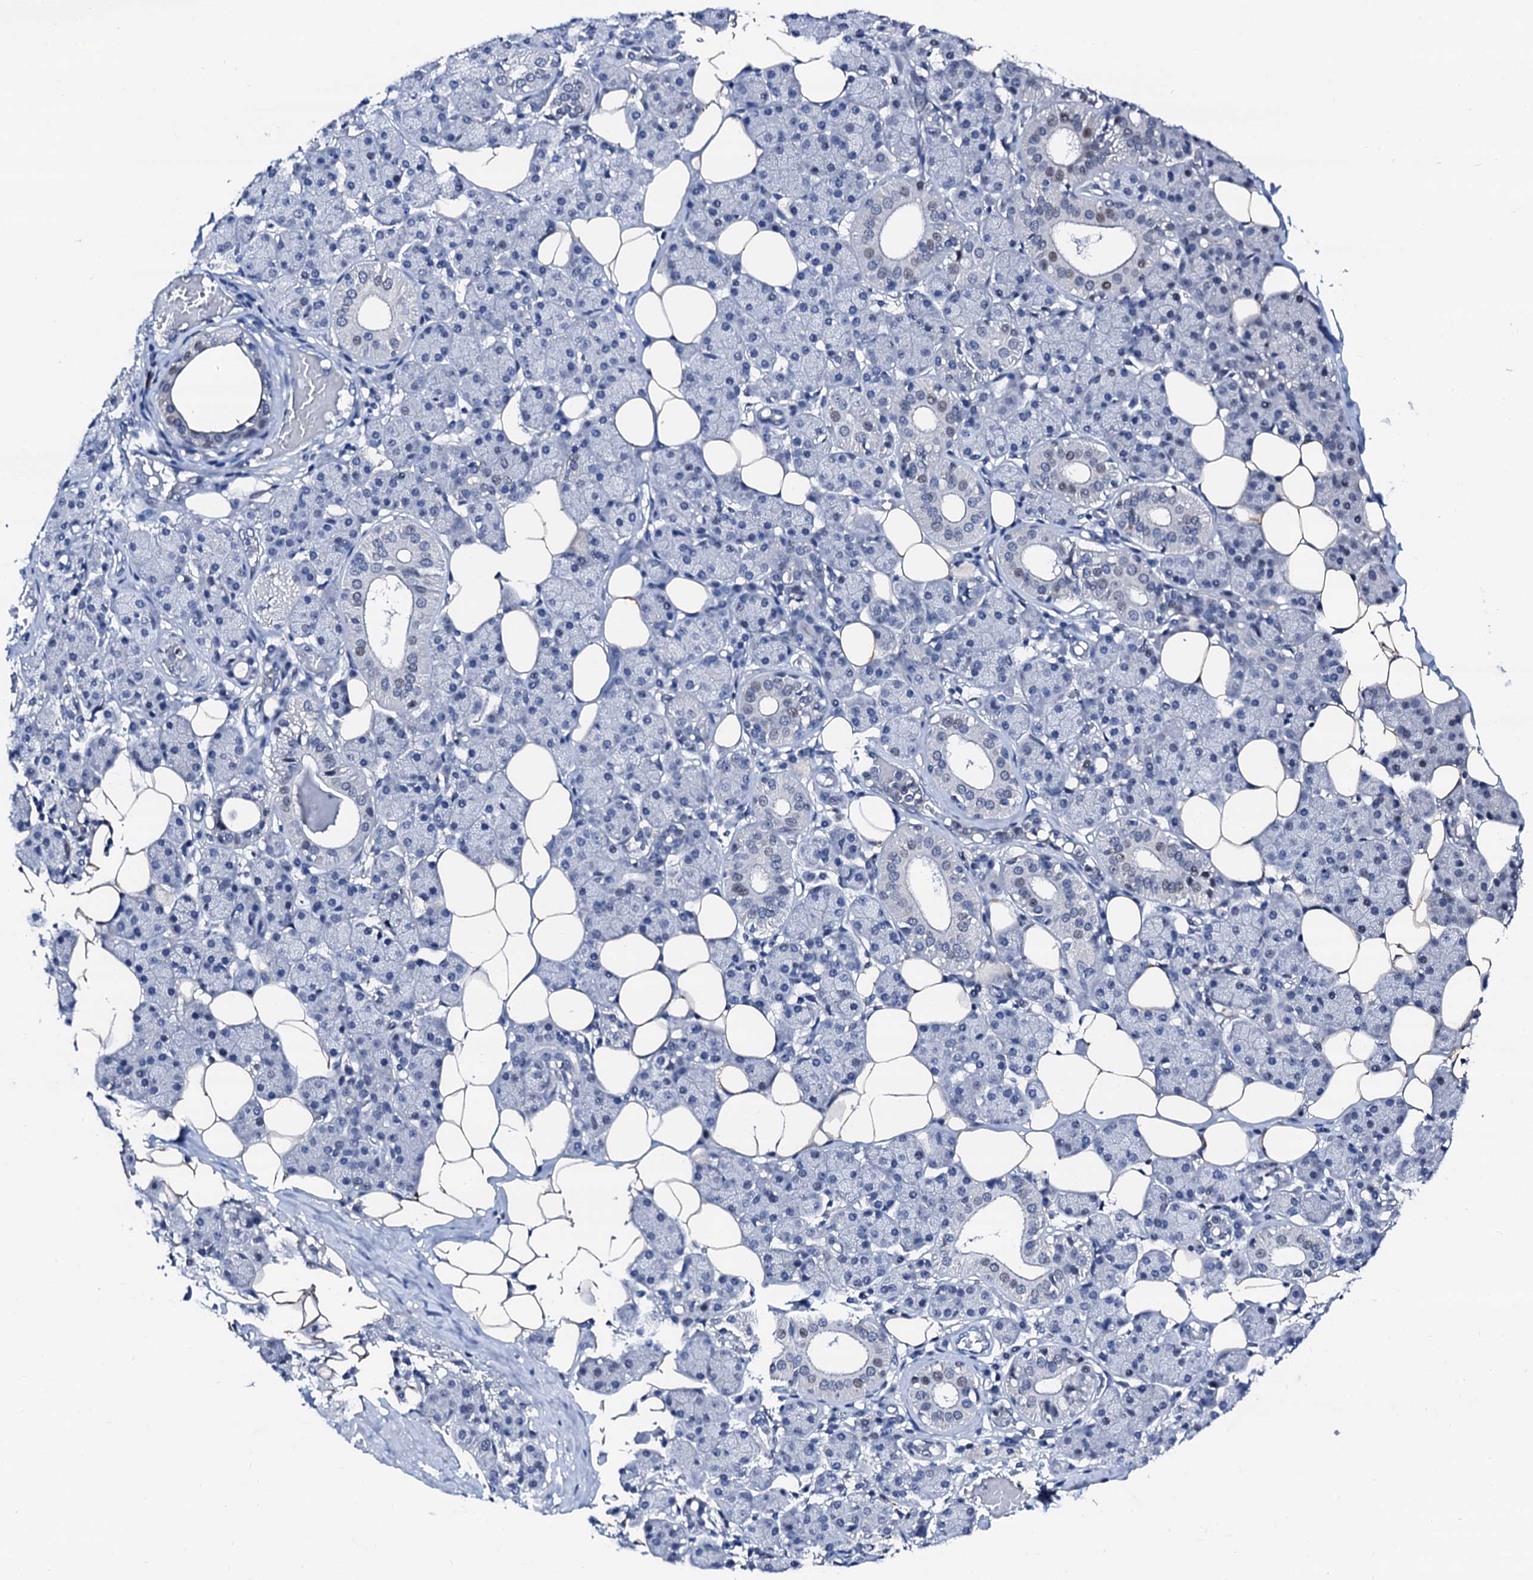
{"staining": {"intensity": "negative", "quantity": "none", "location": "none"}, "tissue": "salivary gland", "cell_type": "Glandular cells", "image_type": "normal", "snomed": [{"axis": "morphology", "description": "Normal tissue, NOS"}, {"axis": "topography", "description": "Salivary gland"}], "caption": "DAB immunohistochemical staining of benign human salivary gland reveals no significant expression in glandular cells.", "gene": "TRAFD1", "patient": {"sex": "female", "age": 33}}